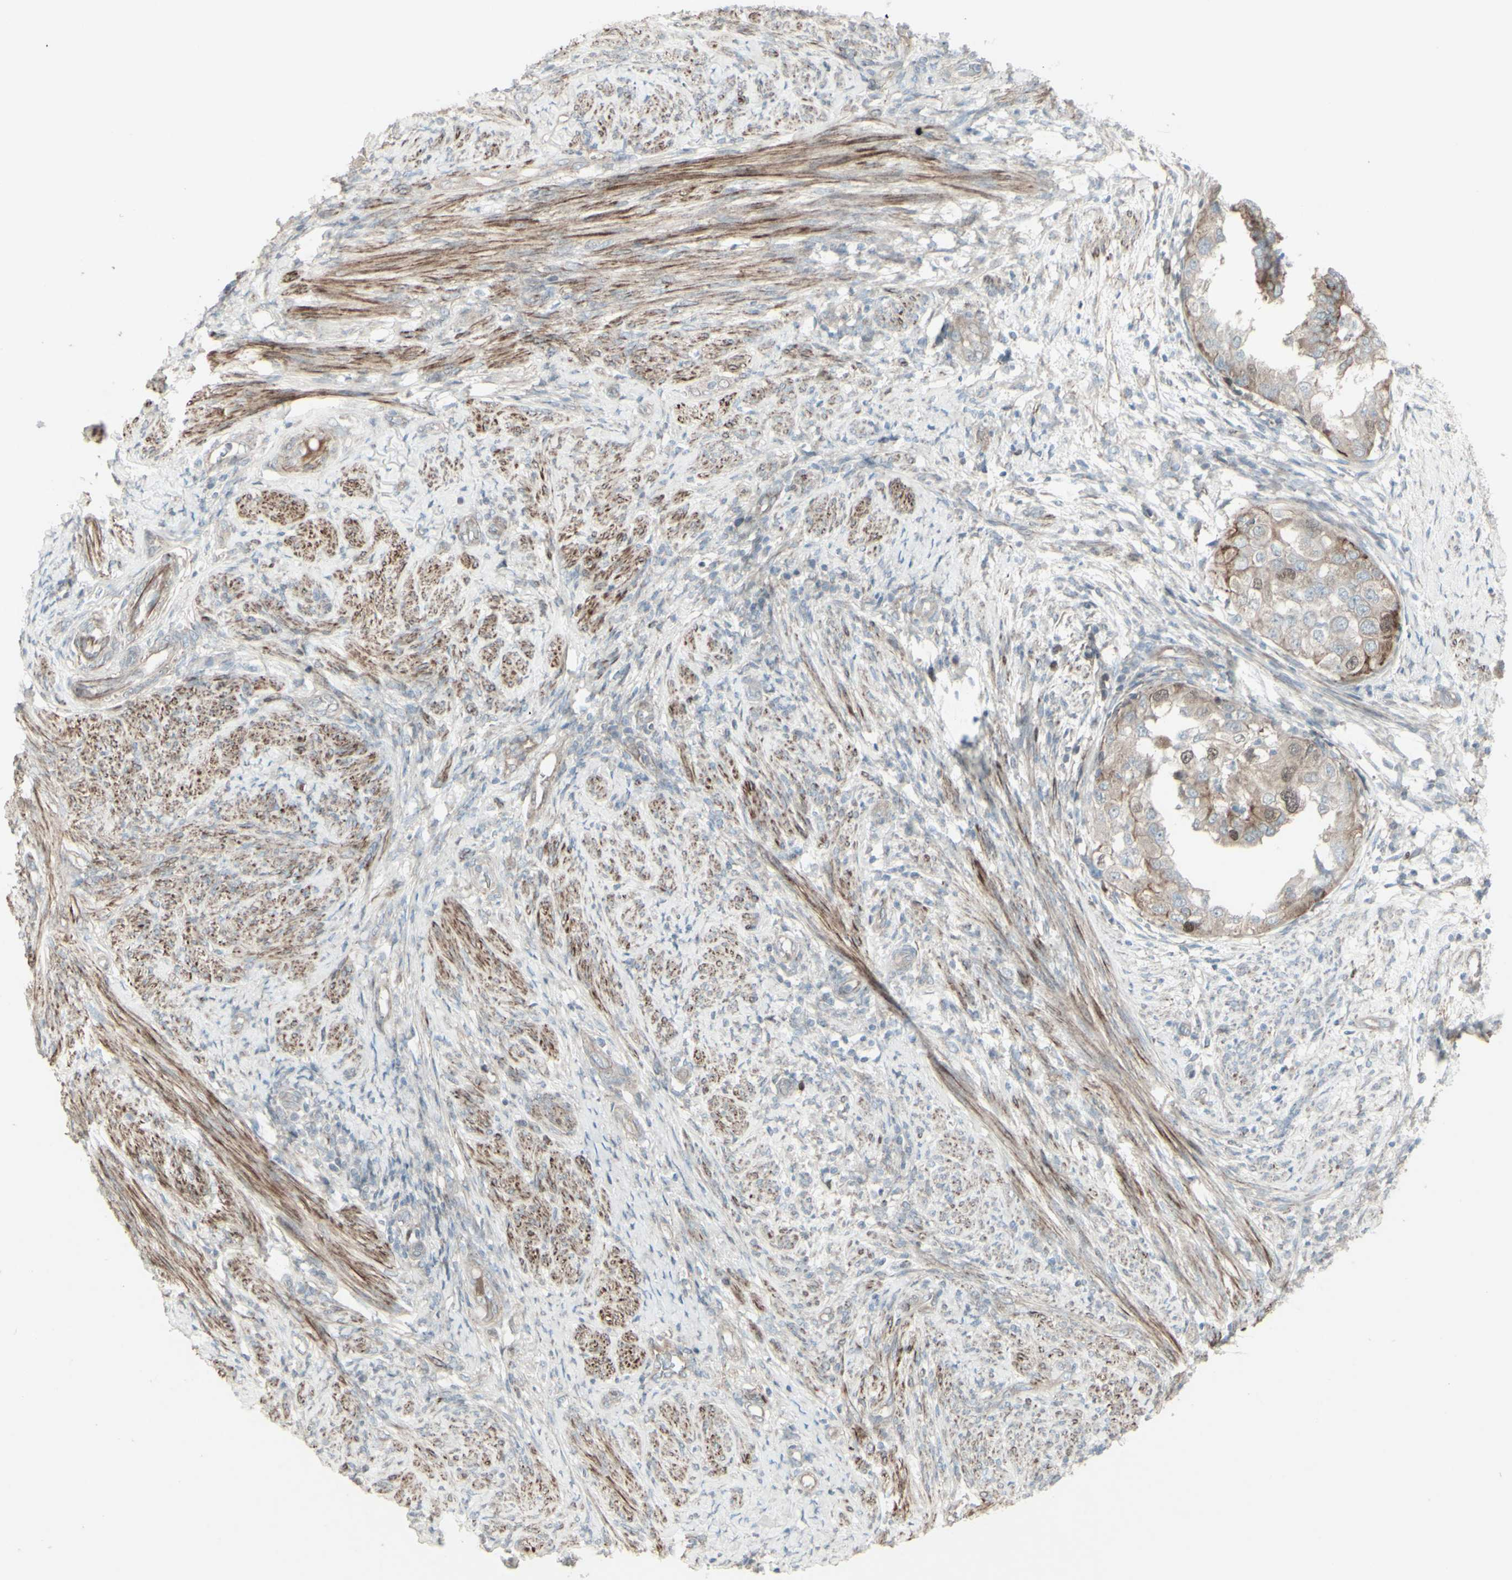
{"staining": {"intensity": "moderate", "quantity": "<25%", "location": "cytoplasmic/membranous,nuclear"}, "tissue": "endometrial cancer", "cell_type": "Tumor cells", "image_type": "cancer", "snomed": [{"axis": "morphology", "description": "Adenocarcinoma, NOS"}, {"axis": "topography", "description": "Endometrium"}], "caption": "Tumor cells exhibit low levels of moderate cytoplasmic/membranous and nuclear staining in about <25% of cells in human adenocarcinoma (endometrial).", "gene": "GMNN", "patient": {"sex": "female", "age": 85}}